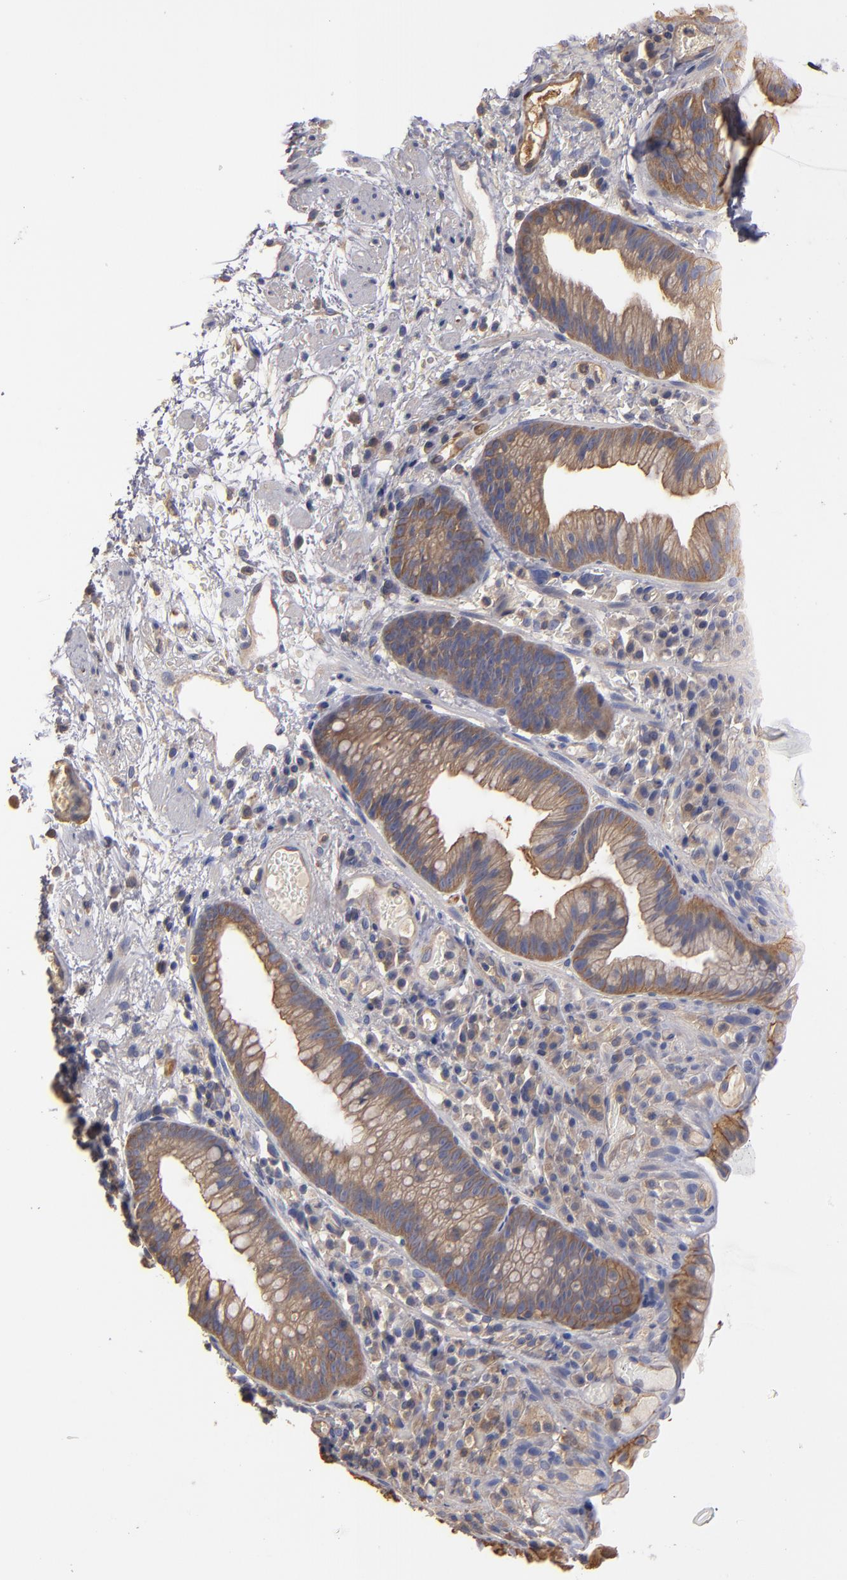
{"staining": {"intensity": "moderate", "quantity": ">75%", "location": "cytoplasmic/membranous"}, "tissue": "skin", "cell_type": "Epidermal cells", "image_type": "normal", "snomed": [{"axis": "morphology", "description": "Normal tissue, NOS"}, {"axis": "morphology", "description": "Hemorrhoids"}, {"axis": "morphology", "description": "Inflammation, NOS"}, {"axis": "topography", "description": "Anal"}], "caption": "Skin stained with a protein marker demonstrates moderate staining in epidermal cells.", "gene": "ESYT2", "patient": {"sex": "male", "age": 60}}